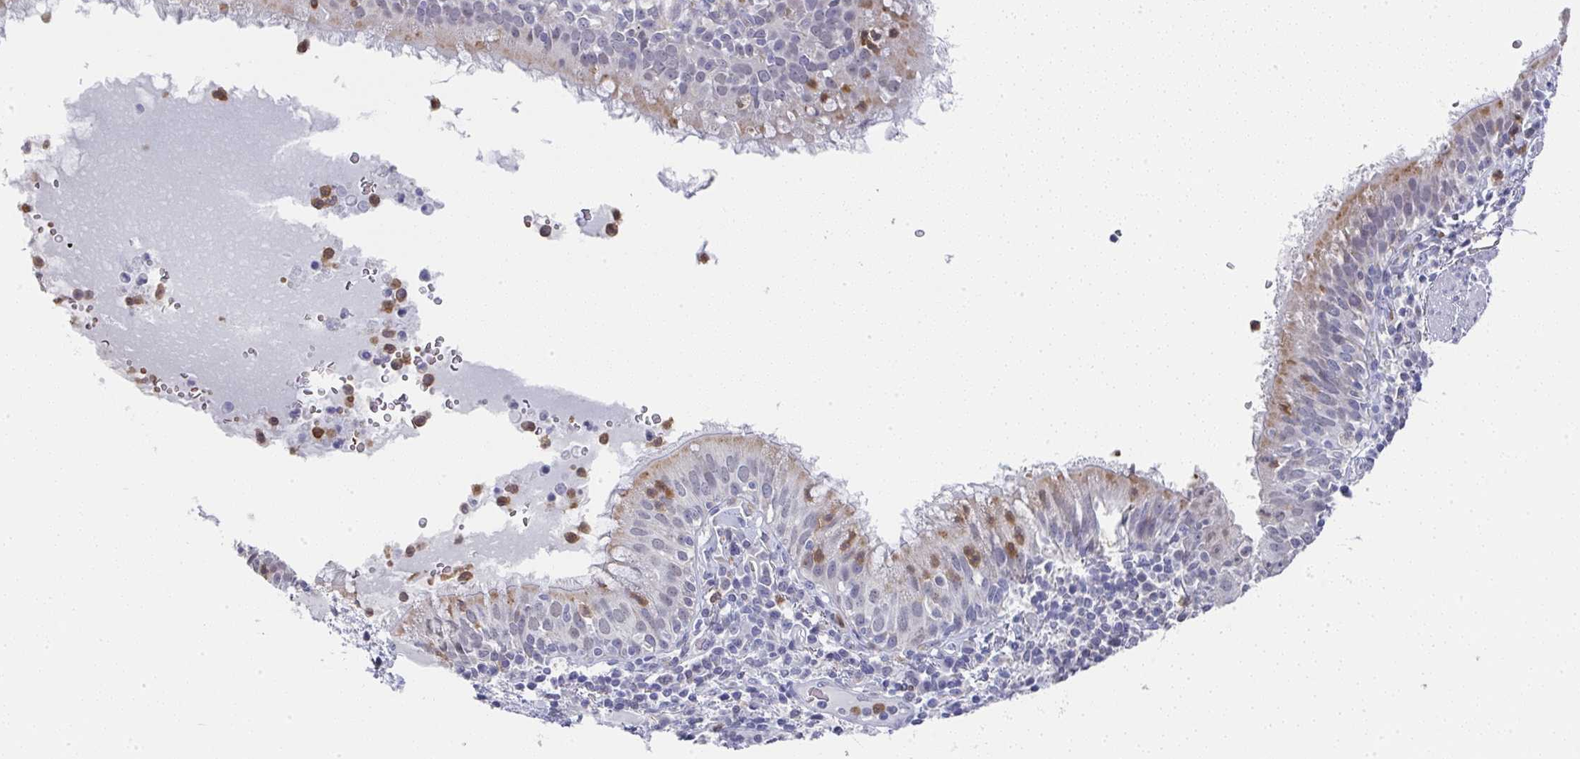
{"staining": {"intensity": "moderate", "quantity": "<25%", "location": "cytoplasmic/membranous"}, "tissue": "bronchus", "cell_type": "Respiratory epithelial cells", "image_type": "normal", "snomed": [{"axis": "morphology", "description": "Normal tissue, NOS"}, {"axis": "topography", "description": "Cartilage tissue"}, {"axis": "topography", "description": "Bronchus"}], "caption": "Protein staining by immunohistochemistry (IHC) demonstrates moderate cytoplasmic/membranous positivity in about <25% of respiratory epithelial cells in benign bronchus.", "gene": "NCF1", "patient": {"sex": "male", "age": 56}}